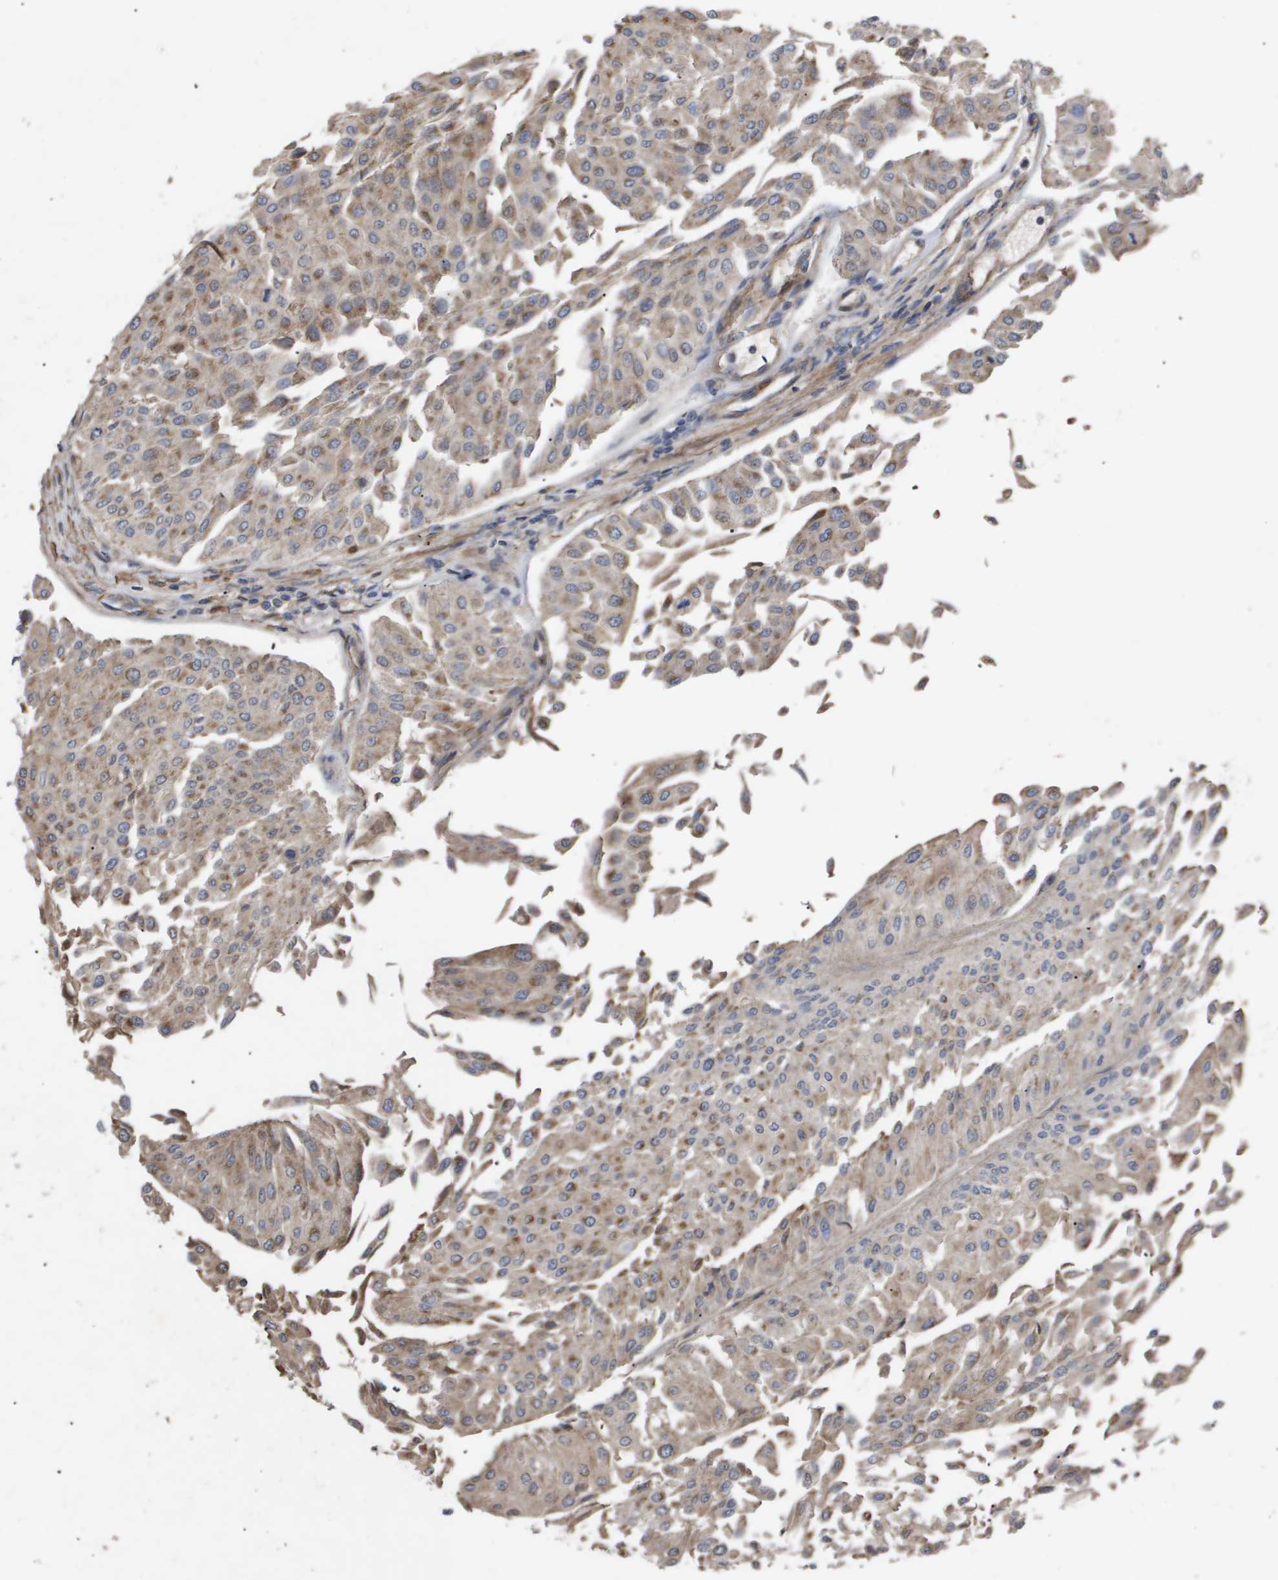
{"staining": {"intensity": "moderate", "quantity": ">75%", "location": "cytoplasmic/membranous"}, "tissue": "urothelial cancer", "cell_type": "Tumor cells", "image_type": "cancer", "snomed": [{"axis": "morphology", "description": "Urothelial carcinoma, Low grade"}, {"axis": "topography", "description": "Urinary bladder"}], "caption": "Brown immunohistochemical staining in urothelial carcinoma (low-grade) demonstrates moderate cytoplasmic/membranous staining in about >75% of tumor cells.", "gene": "TNS1", "patient": {"sex": "male", "age": 67}}